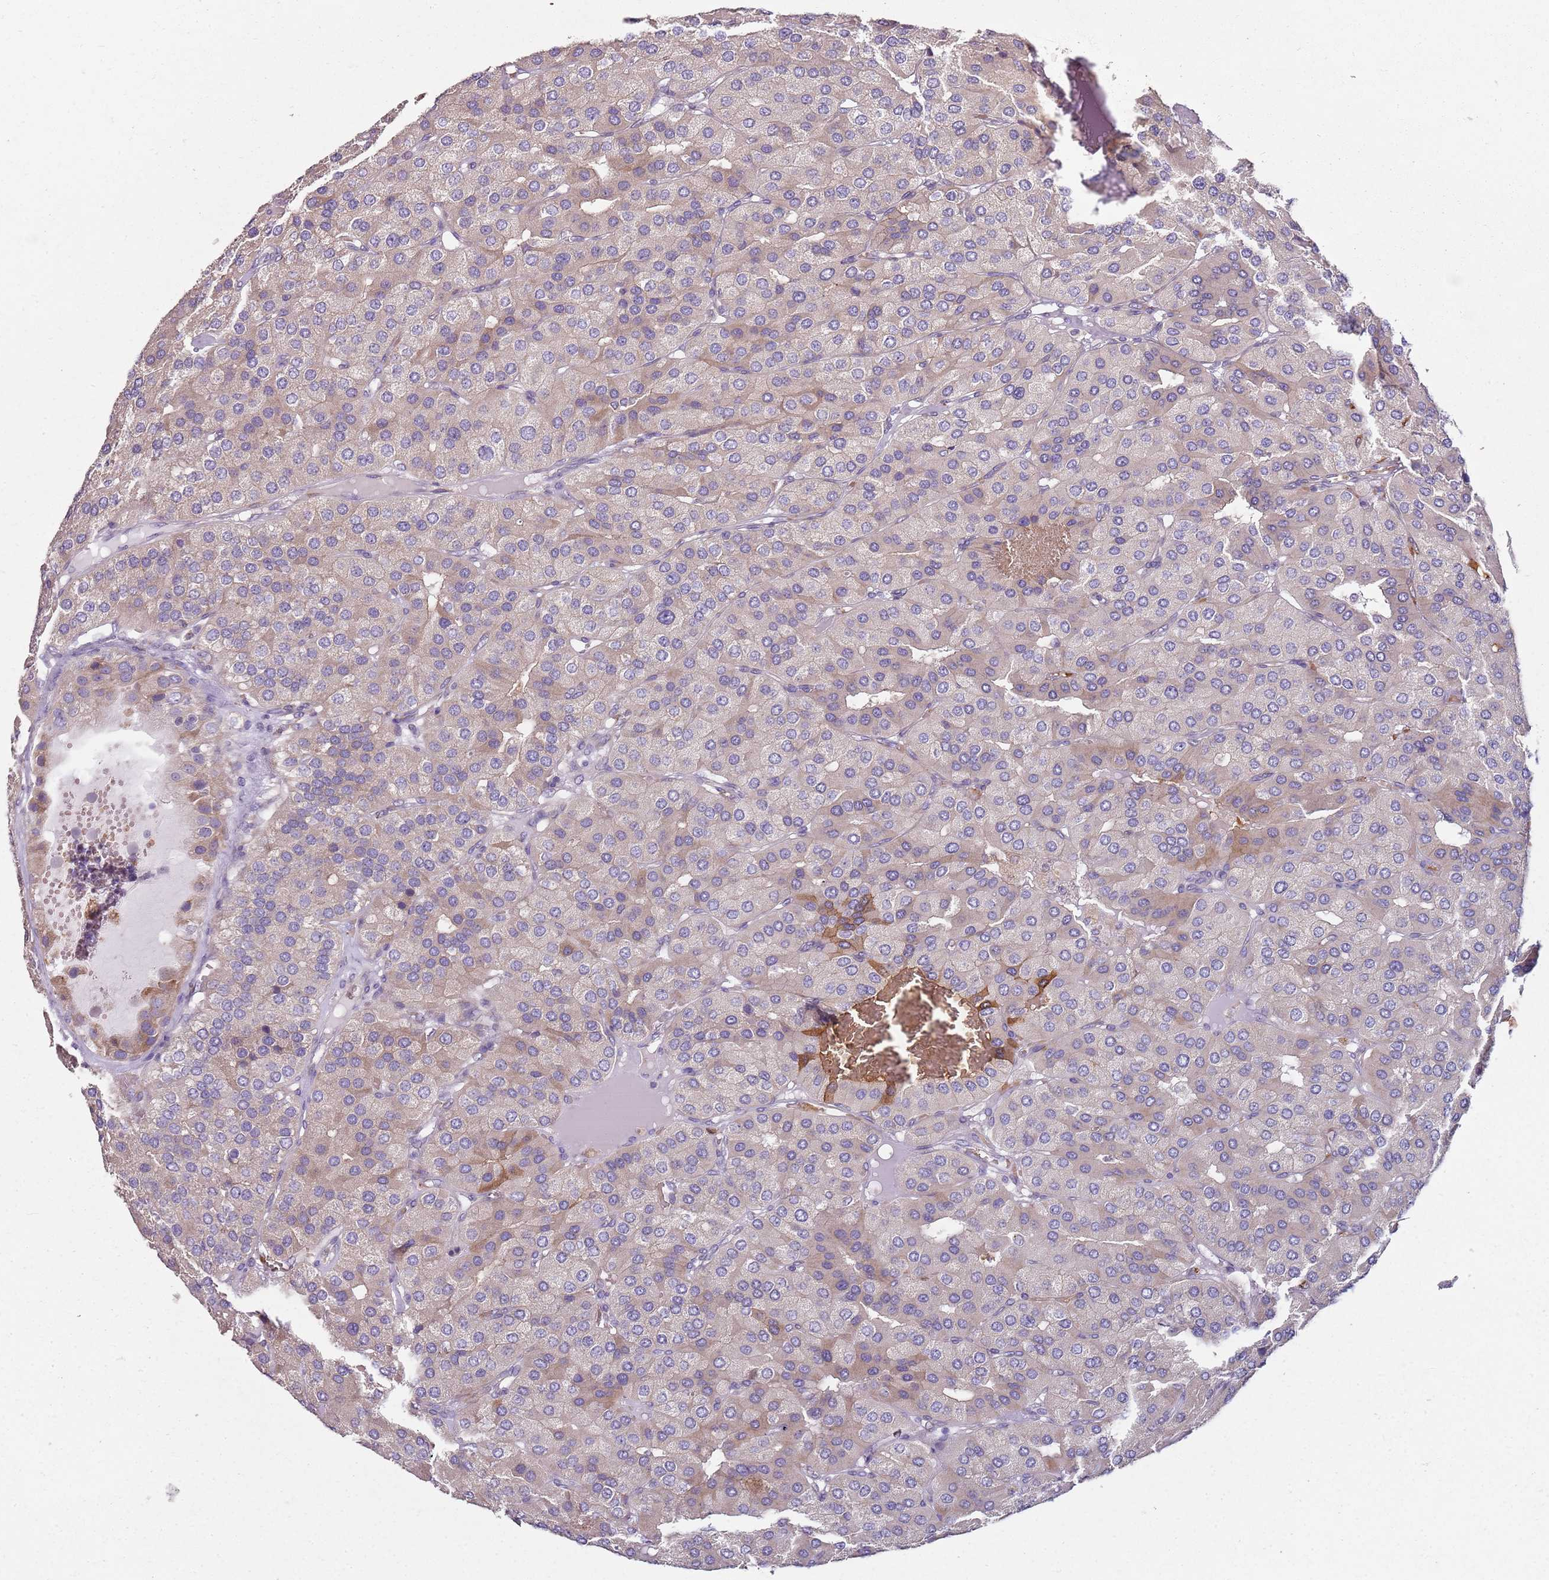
{"staining": {"intensity": "negative", "quantity": "none", "location": "none"}, "tissue": "parathyroid gland", "cell_type": "Glandular cells", "image_type": "normal", "snomed": [{"axis": "morphology", "description": "Normal tissue, NOS"}, {"axis": "morphology", "description": "Adenoma, NOS"}, {"axis": "topography", "description": "Parathyroid gland"}], "caption": "Immunohistochemical staining of benign parathyroid gland reveals no significant positivity in glandular cells. The staining is performed using DAB (3,3'-diaminobenzidine) brown chromogen with nuclei counter-stained in using hematoxylin.", "gene": "SPATA2", "patient": {"sex": "female", "age": 86}}